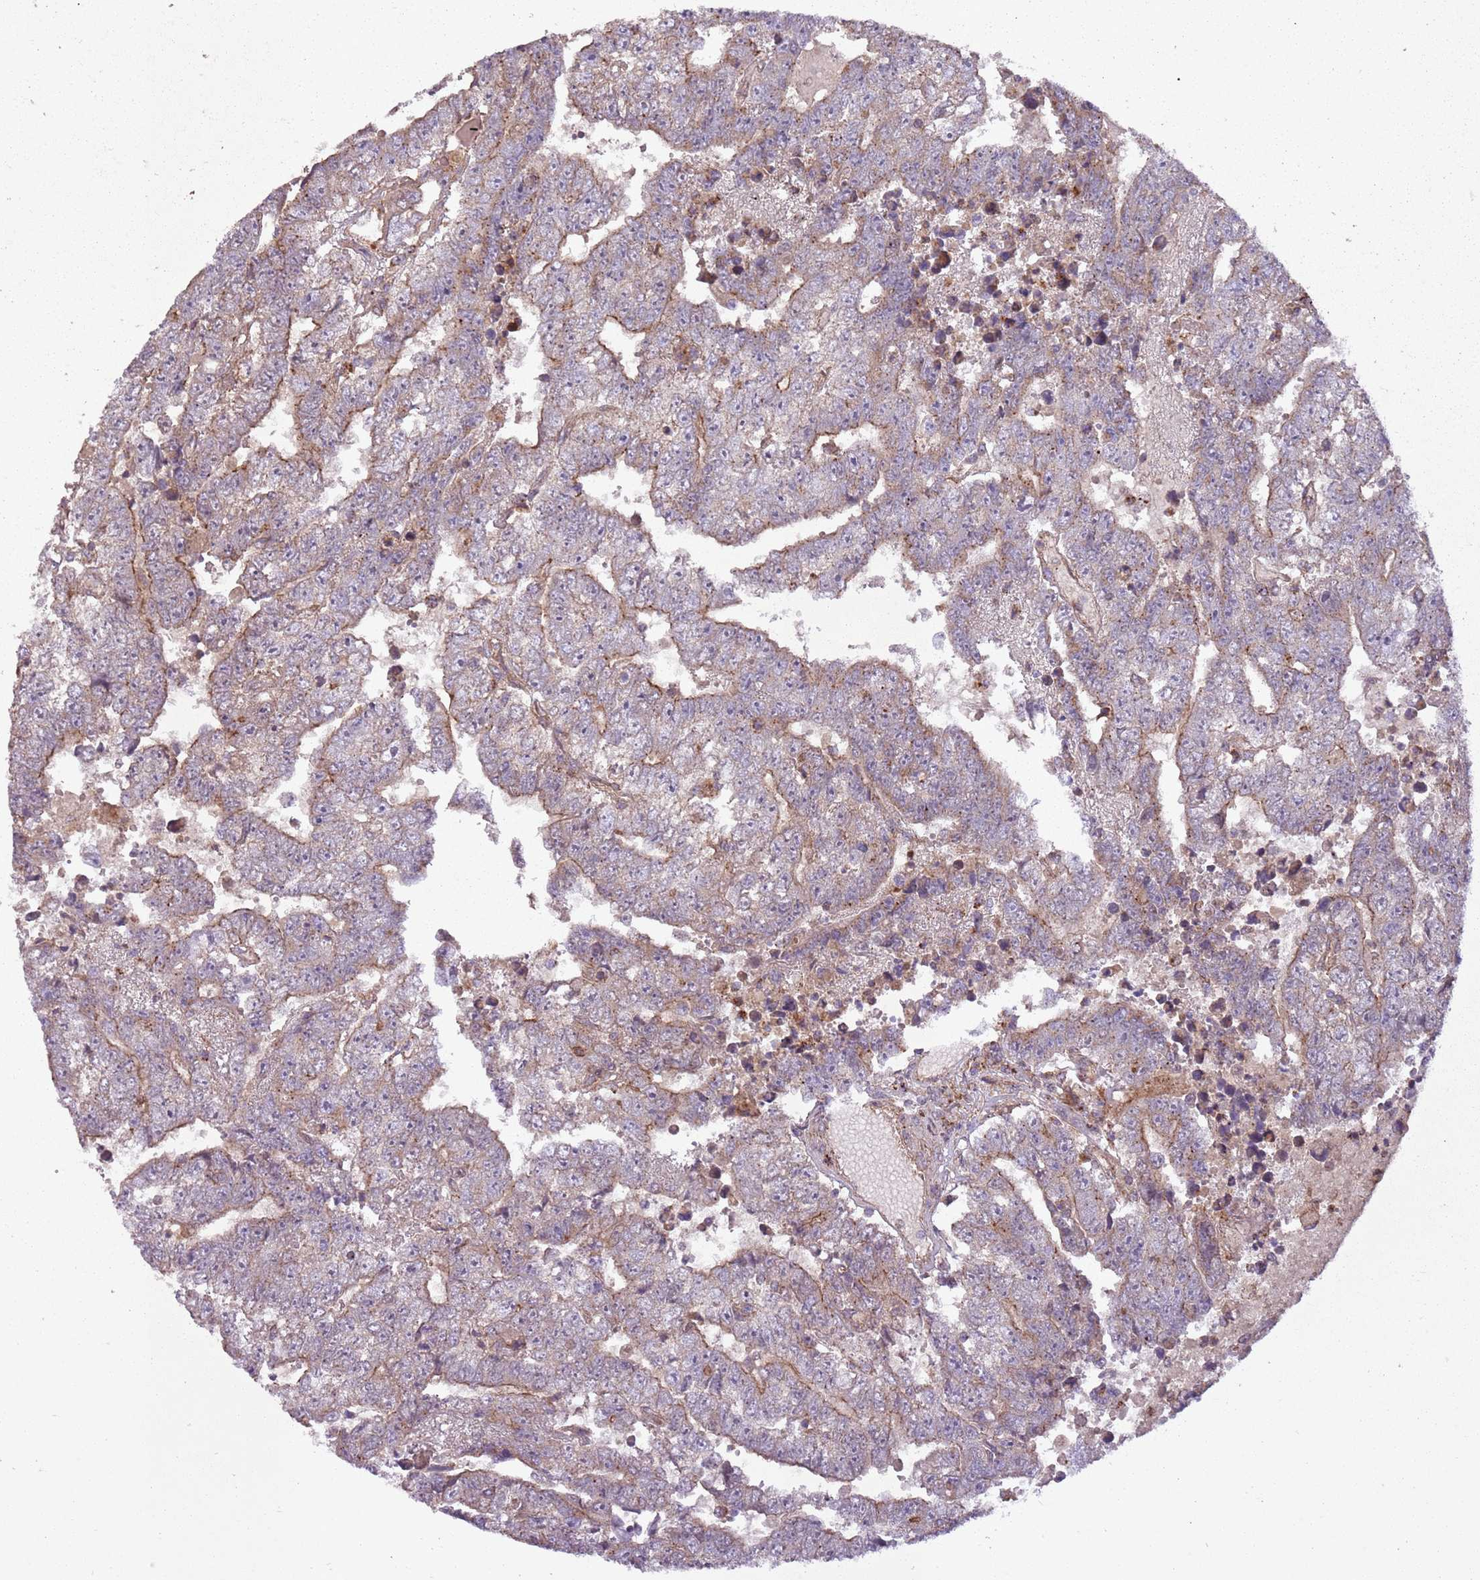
{"staining": {"intensity": "weak", "quantity": "25%-75%", "location": "cytoplasmic/membranous"}, "tissue": "testis cancer", "cell_type": "Tumor cells", "image_type": "cancer", "snomed": [{"axis": "morphology", "description": "Carcinoma, Embryonal, NOS"}, {"axis": "topography", "description": "Testis"}], "caption": "A high-resolution histopathology image shows immunohistochemistry staining of testis embryonal carcinoma, which displays weak cytoplasmic/membranous expression in approximately 25%-75% of tumor cells. The staining was performed using DAB to visualize the protein expression in brown, while the nuclei were stained in blue with hematoxylin (Magnification: 20x).", "gene": "ANKRD24", "patient": {"sex": "male", "age": 25}}